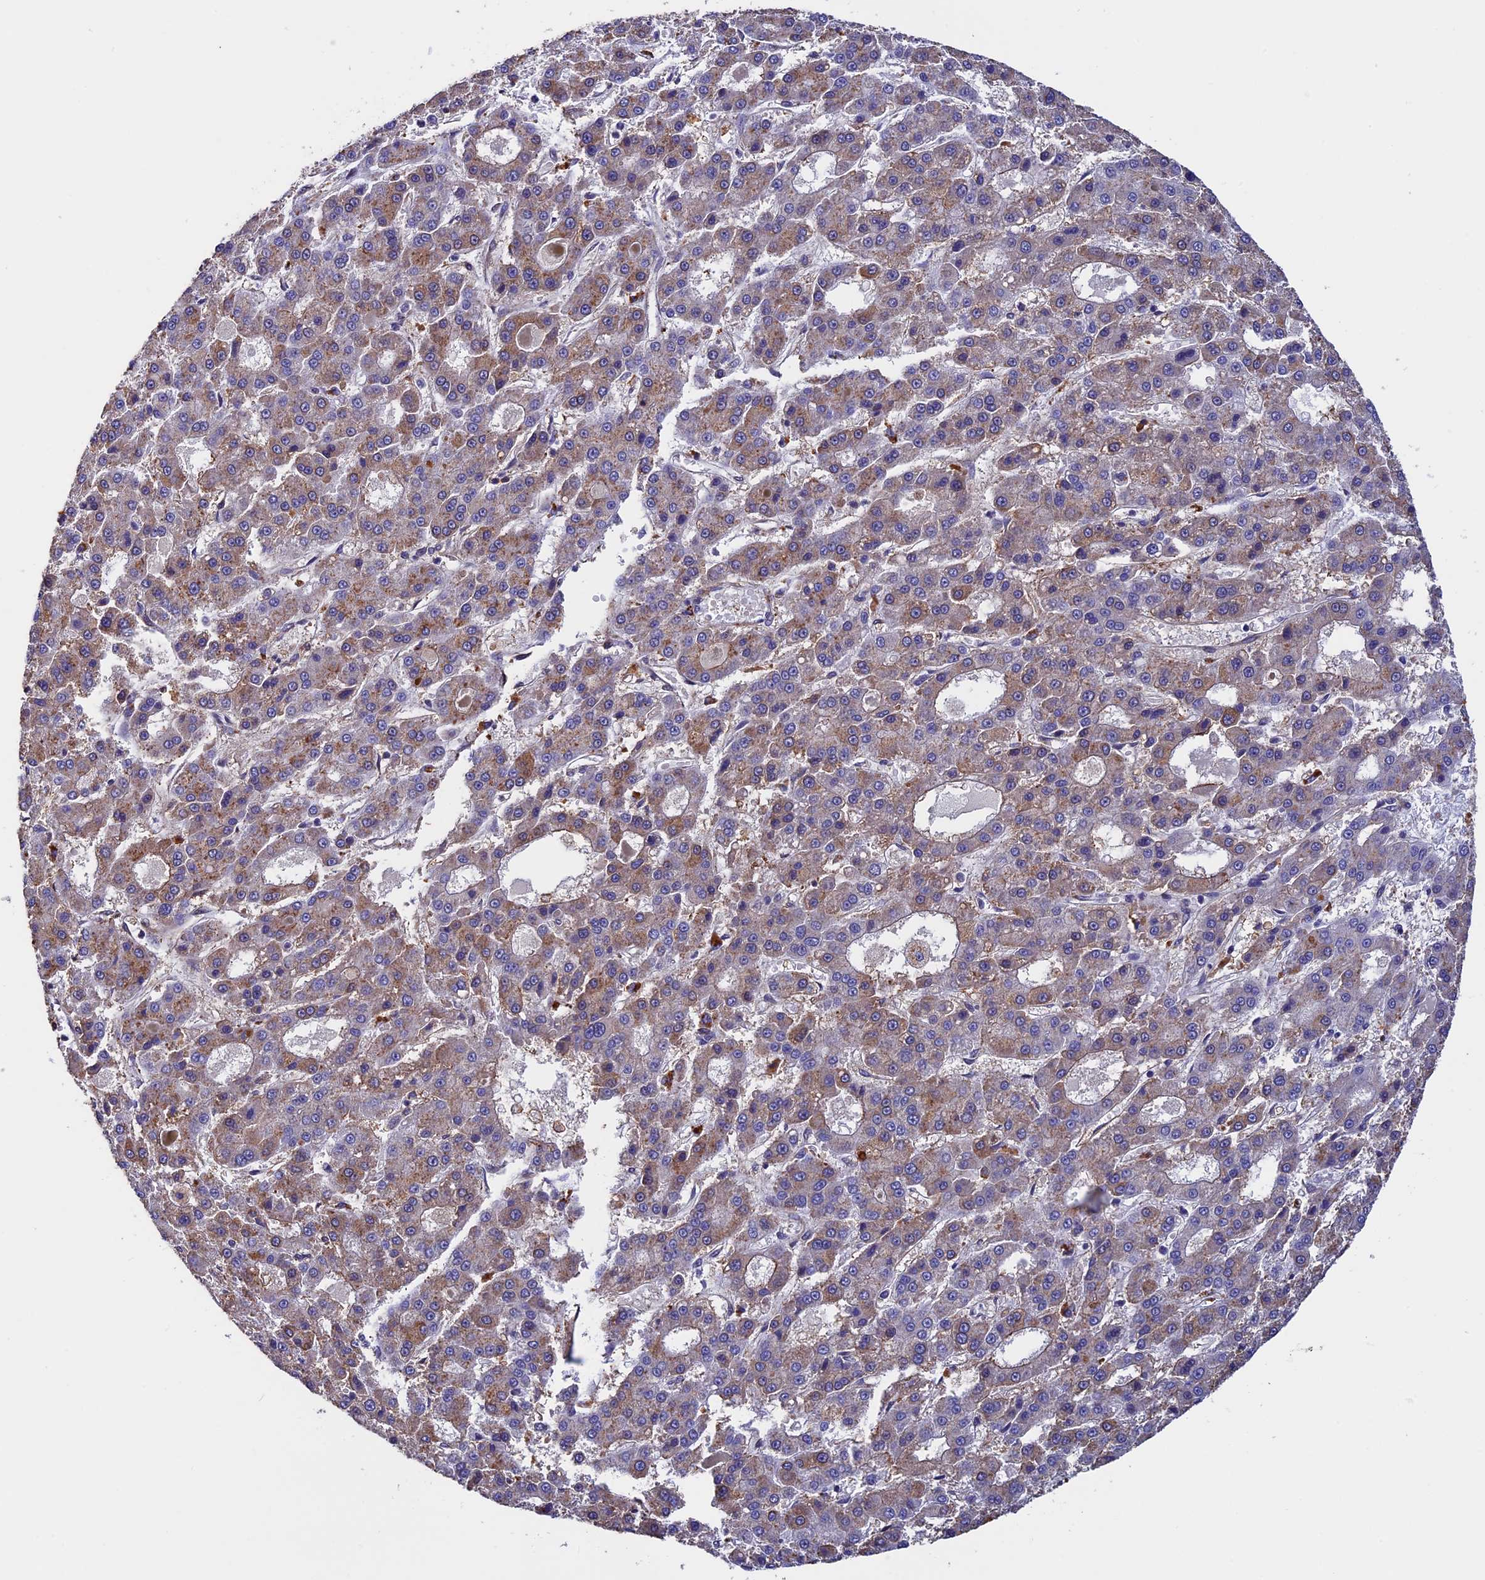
{"staining": {"intensity": "weak", "quantity": "25%-75%", "location": "cytoplasmic/membranous"}, "tissue": "liver cancer", "cell_type": "Tumor cells", "image_type": "cancer", "snomed": [{"axis": "morphology", "description": "Carcinoma, Hepatocellular, NOS"}, {"axis": "topography", "description": "Liver"}], "caption": "This is a histology image of immunohistochemistry (IHC) staining of hepatocellular carcinoma (liver), which shows weak expression in the cytoplasmic/membranous of tumor cells.", "gene": "SLC9A5", "patient": {"sex": "male", "age": 70}}